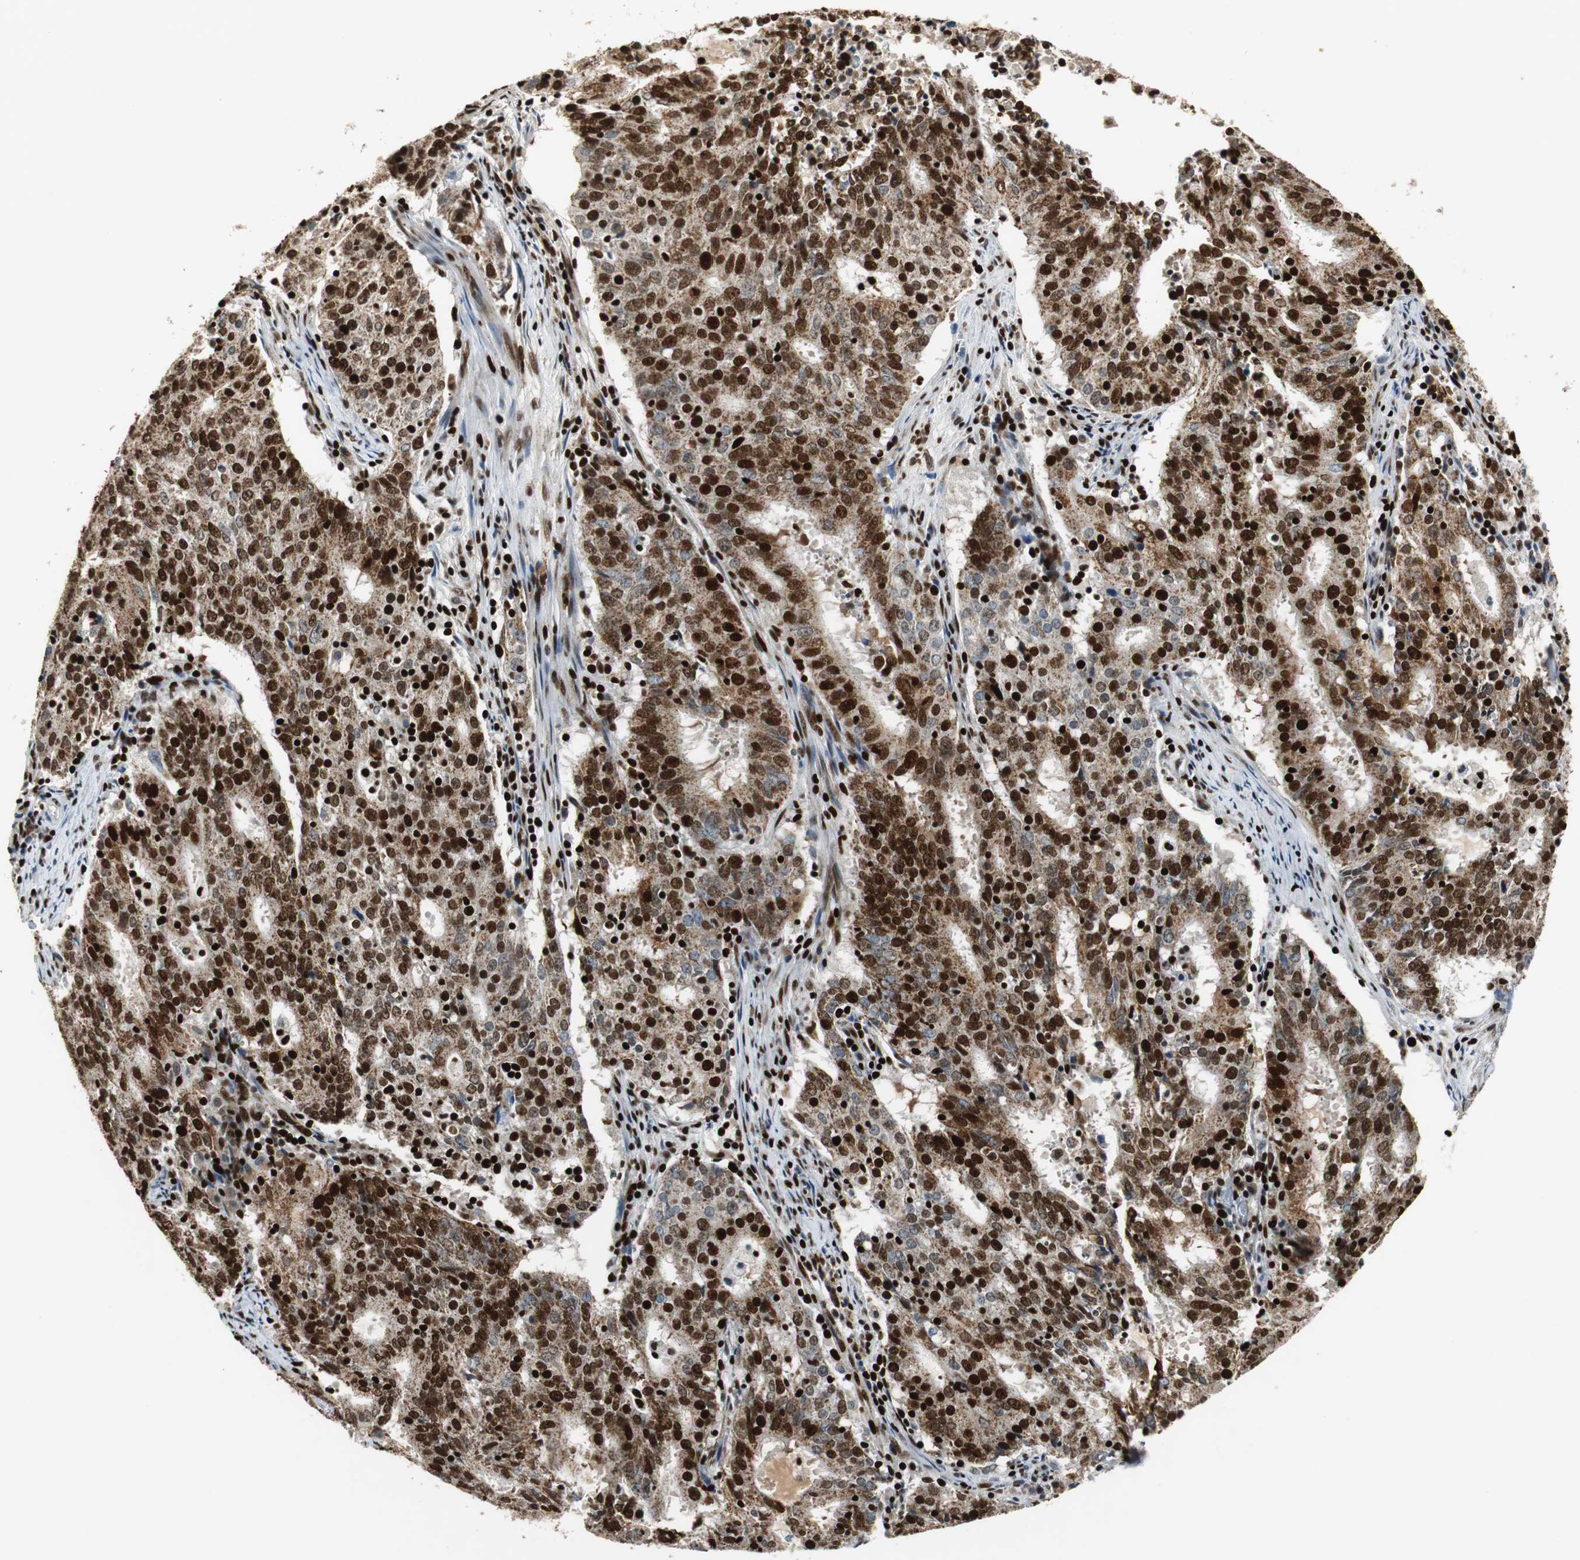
{"staining": {"intensity": "strong", "quantity": ">75%", "location": "nuclear"}, "tissue": "cervical cancer", "cell_type": "Tumor cells", "image_type": "cancer", "snomed": [{"axis": "morphology", "description": "Adenocarcinoma, NOS"}, {"axis": "topography", "description": "Cervix"}], "caption": "This is an image of immunohistochemistry staining of adenocarcinoma (cervical), which shows strong positivity in the nuclear of tumor cells.", "gene": "HDAC1", "patient": {"sex": "female", "age": 44}}